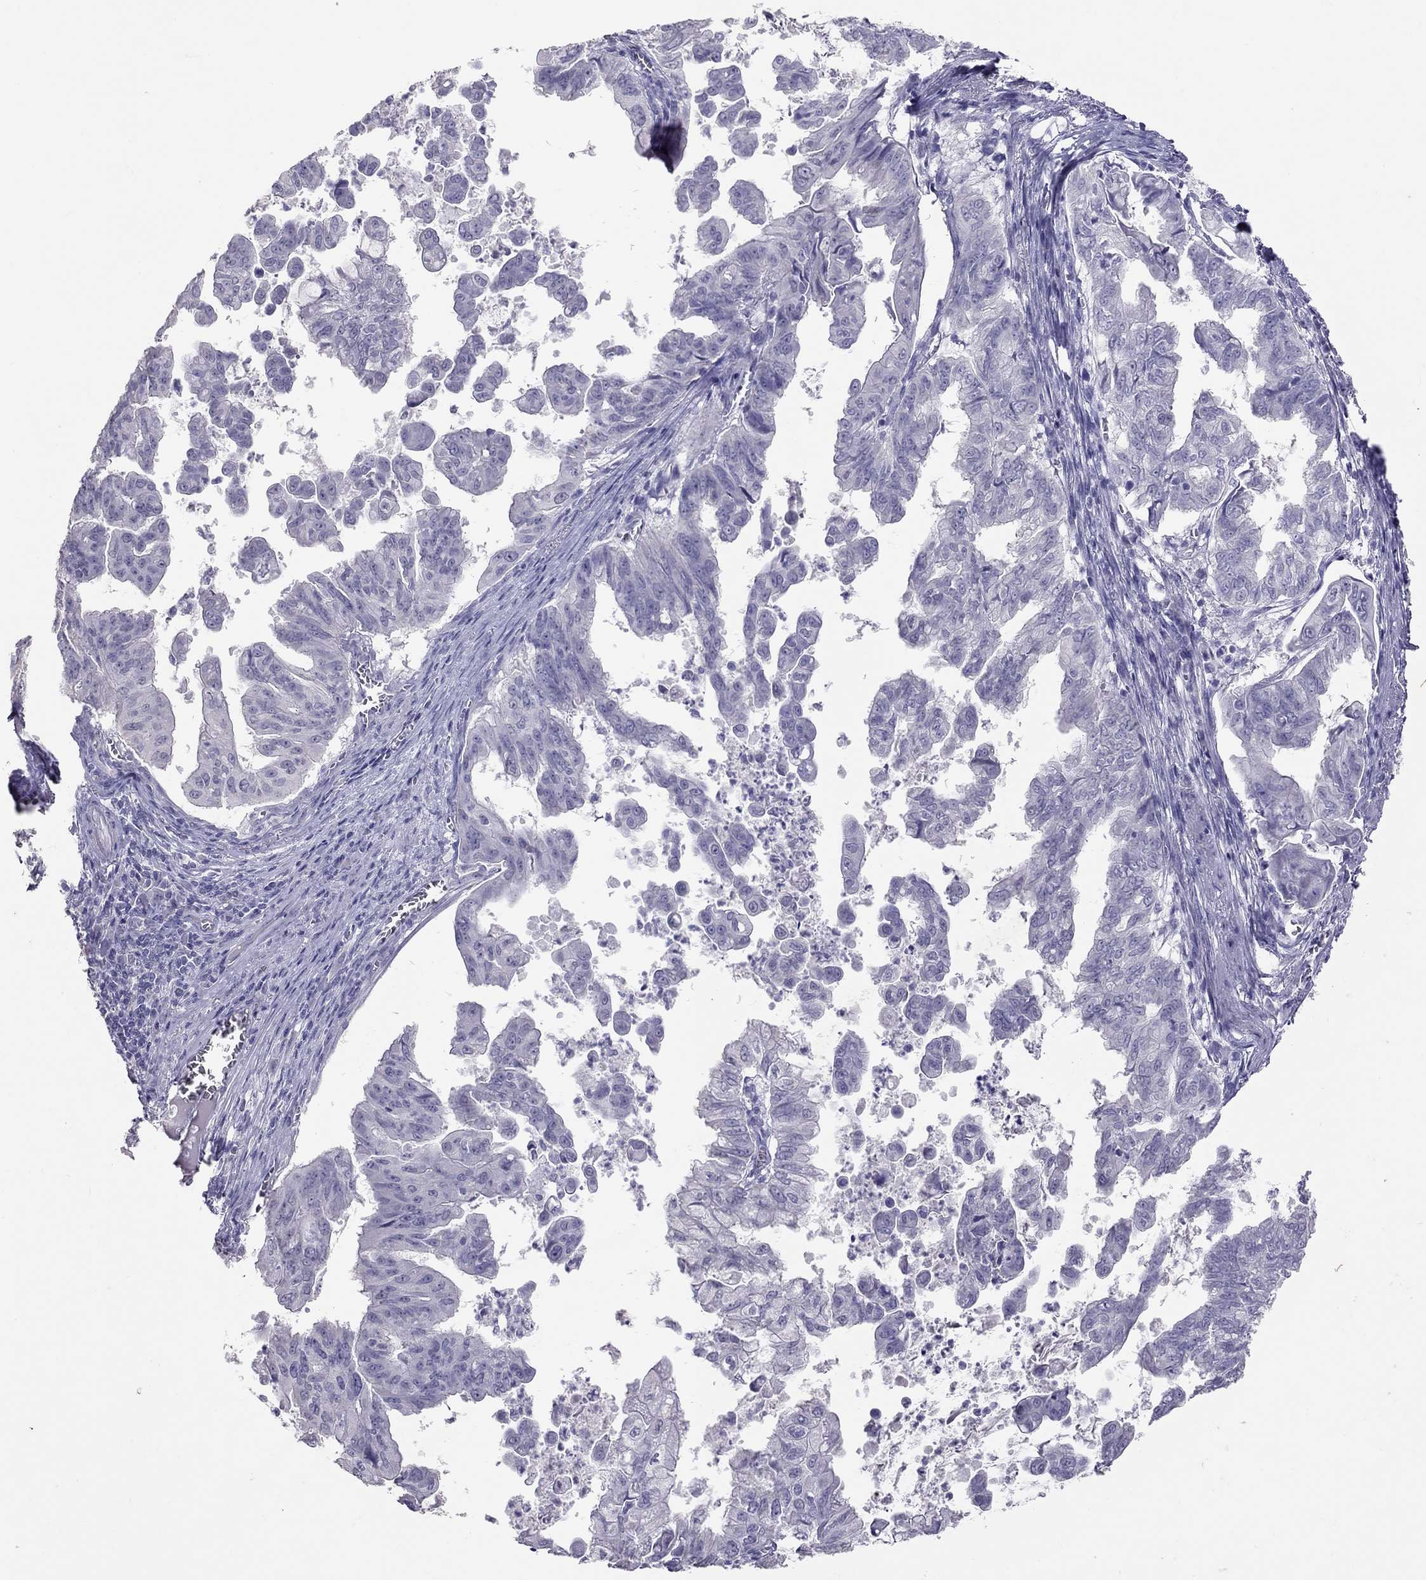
{"staining": {"intensity": "negative", "quantity": "none", "location": "none"}, "tissue": "stomach cancer", "cell_type": "Tumor cells", "image_type": "cancer", "snomed": [{"axis": "morphology", "description": "Adenocarcinoma, NOS"}, {"axis": "topography", "description": "Stomach, upper"}], "caption": "IHC photomicrograph of stomach cancer stained for a protein (brown), which exhibits no expression in tumor cells.", "gene": "PSMB11", "patient": {"sex": "male", "age": 80}}